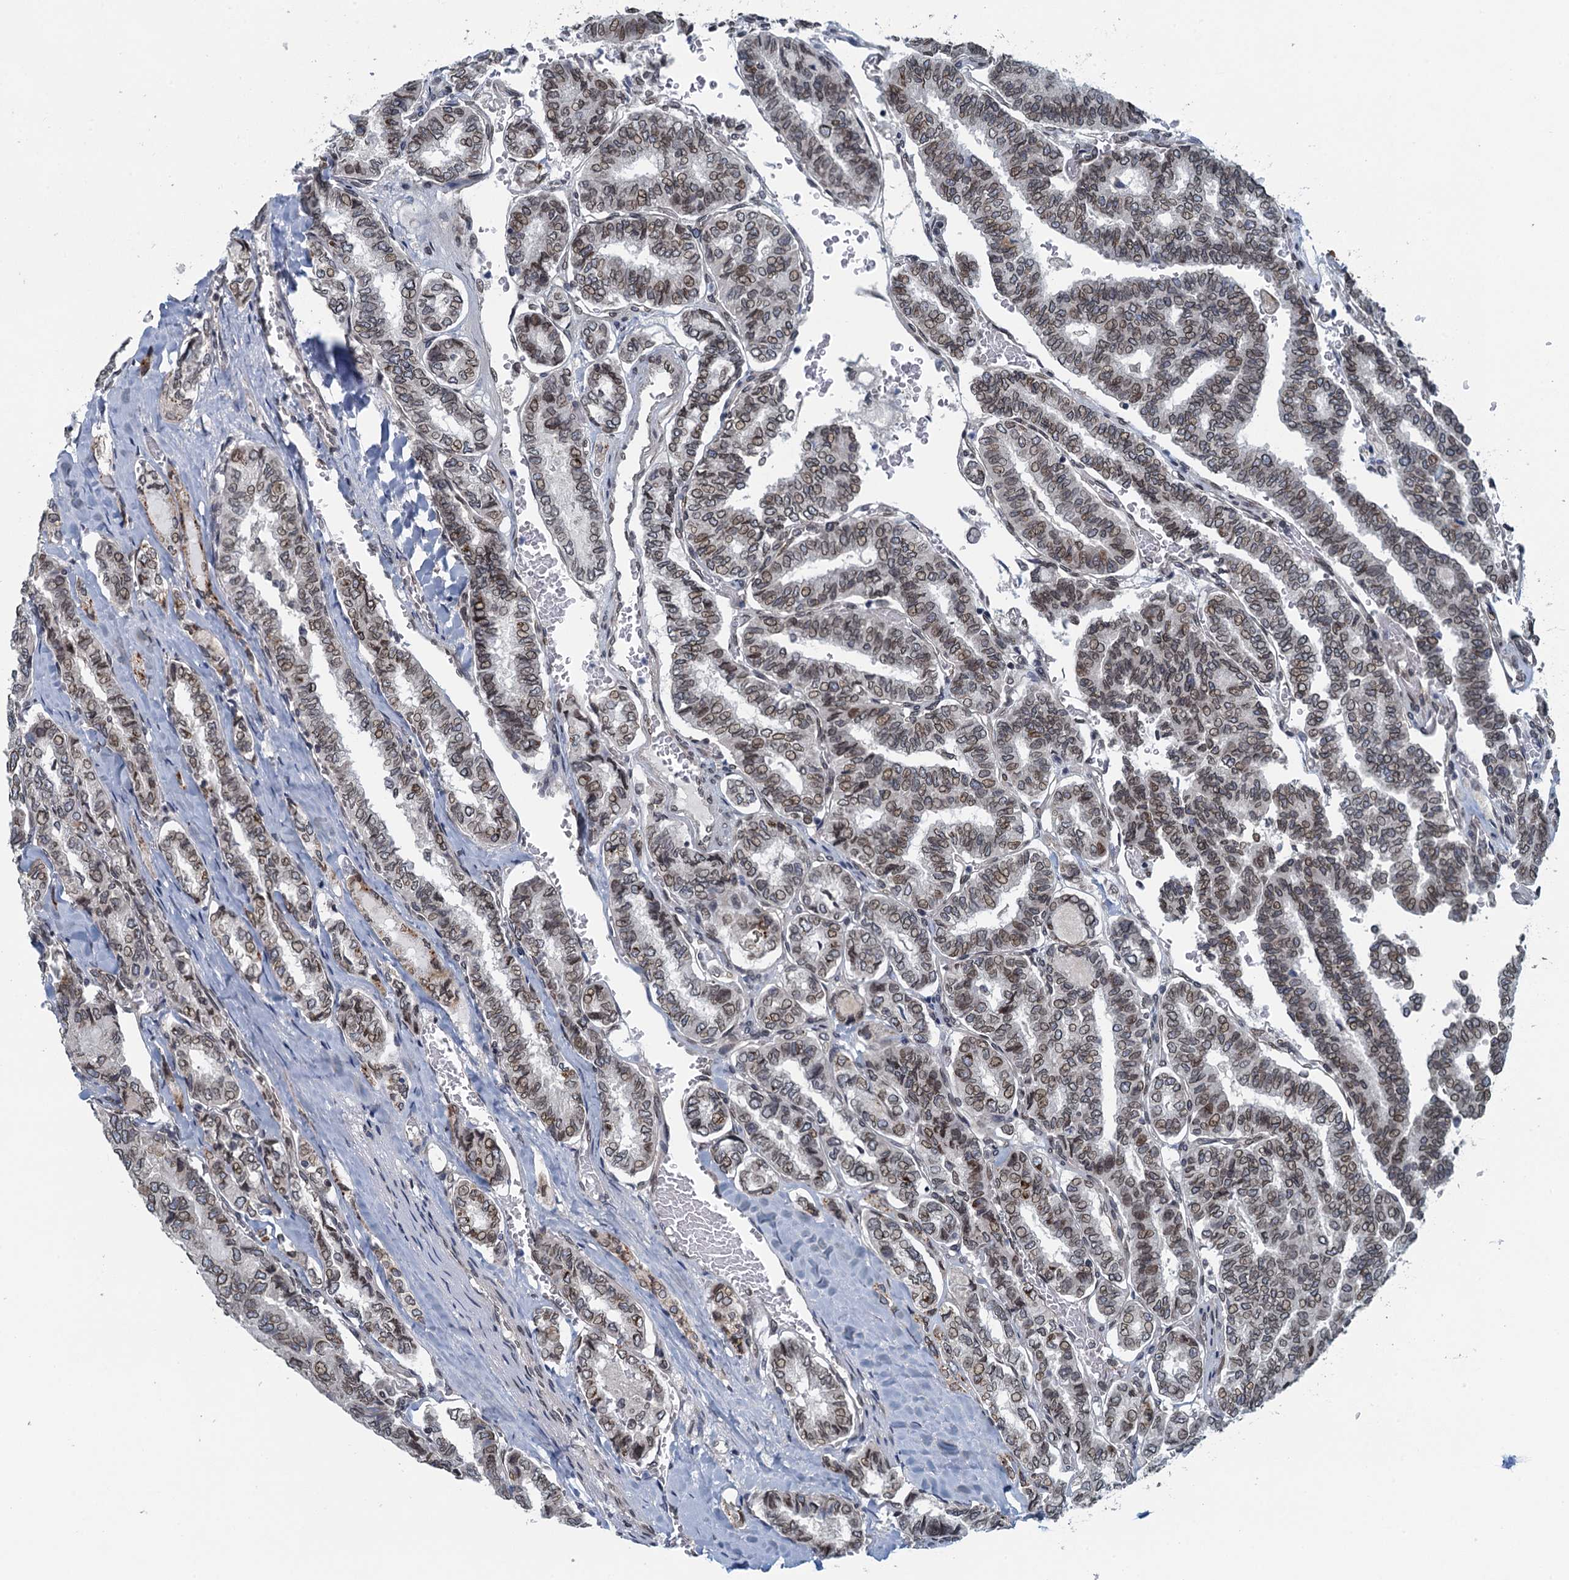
{"staining": {"intensity": "moderate", "quantity": ">75%", "location": "cytoplasmic/membranous,nuclear"}, "tissue": "thyroid cancer", "cell_type": "Tumor cells", "image_type": "cancer", "snomed": [{"axis": "morphology", "description": "Papillary adenocarcinoma, NOS"}, {"axis": "topography", "description": "Thyroid gland"}], "caption": "Tumor cells display medium levels of moderate cytoplasmic/membranous and nuclear expression in approximately >75% of cells in thyroid cancer (papillary adenocarcinoma).", "gene": "CCDC34", "patient": {"sex": "female", "age": 35}}